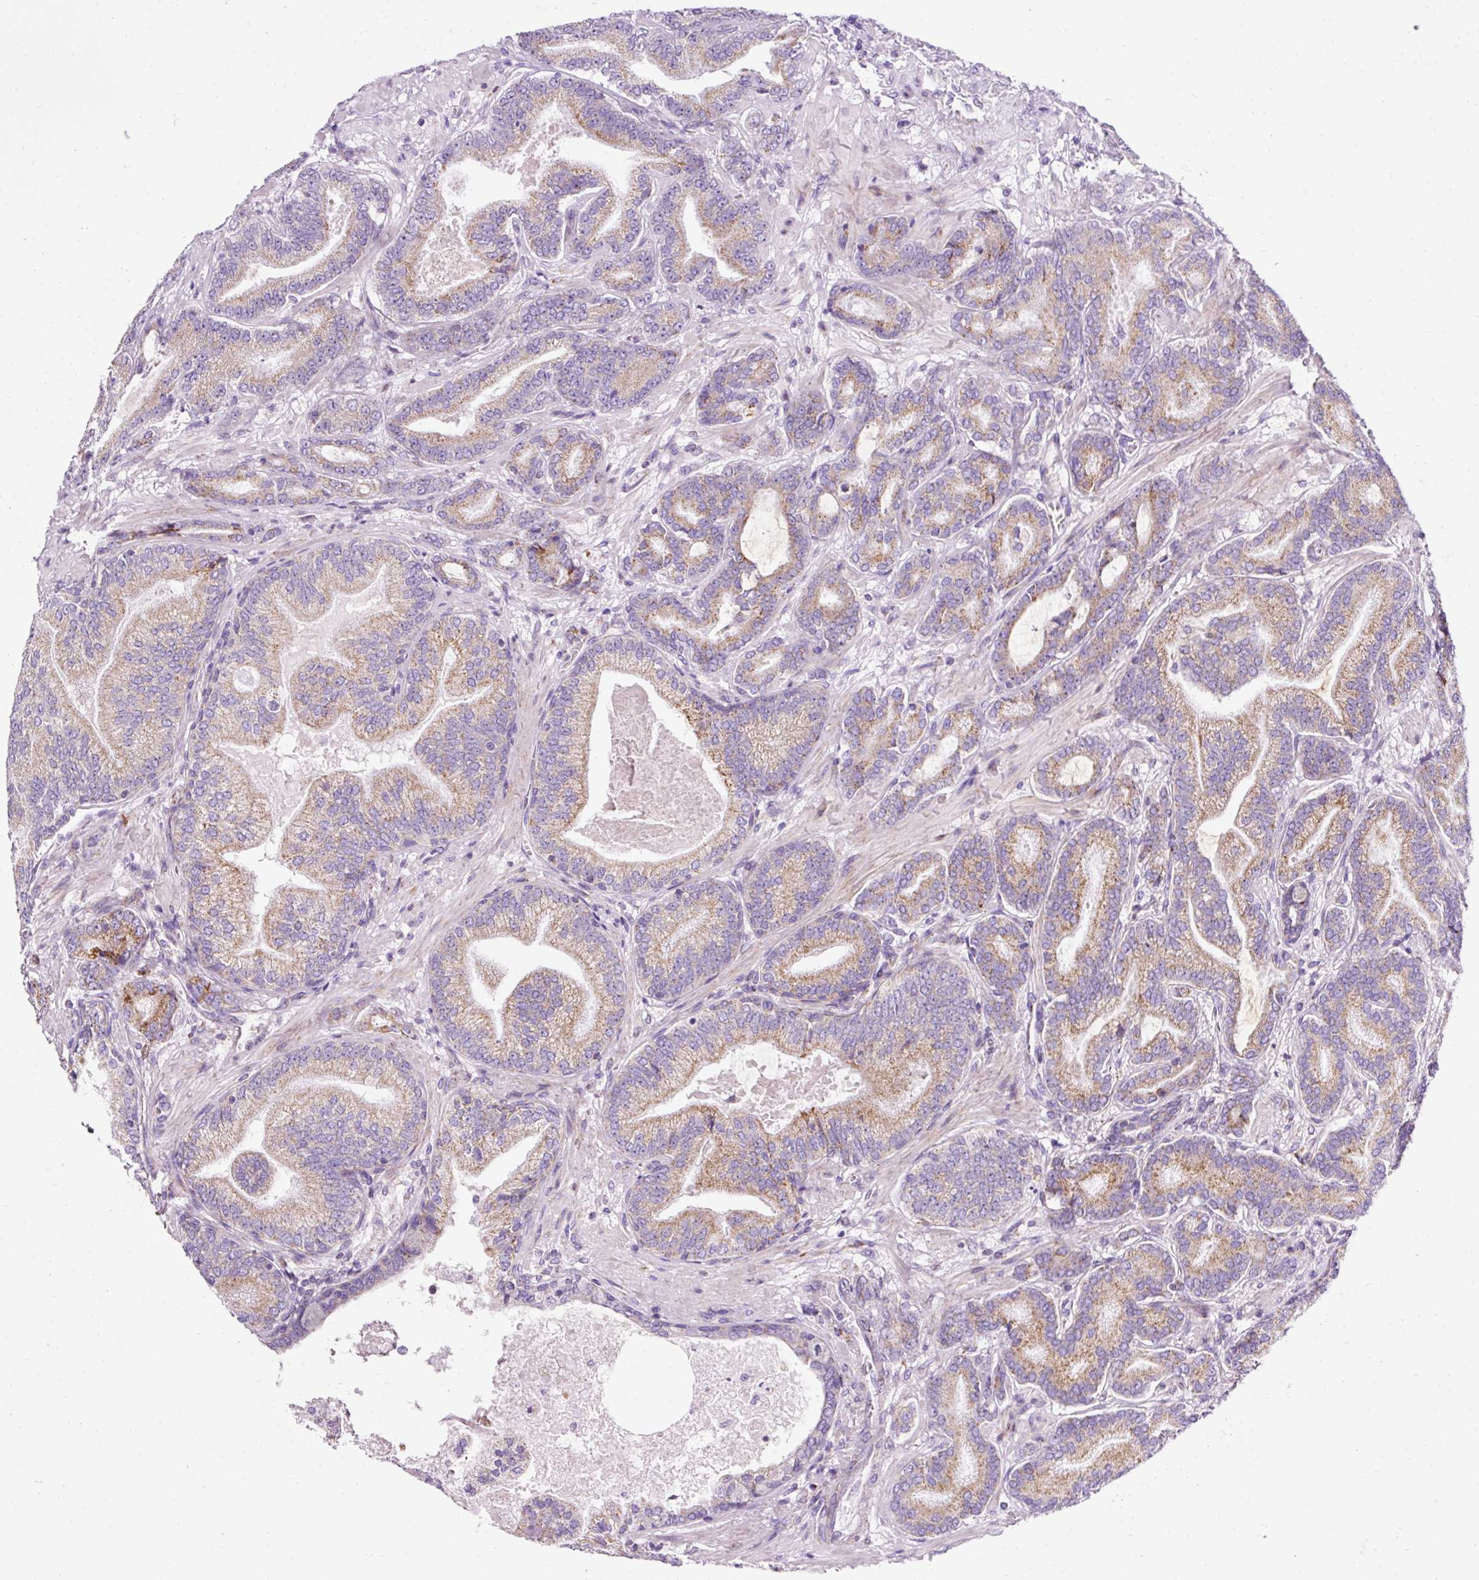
{"staining": {"intensity": "moderate", "quantity": "<25%", "location": "cytoplasmic/membranous"}, "tissue": "prostate cancer", "cell_type": "Tumor cells", "image_type": "cancer", "snomed": [{"axis": "morphology", "description": "Adenocarcinoma, Low grade"}, {"axis": "topography", "description": "Prostate and seminal vesicle, NOS"}], "caption": "DAB (3,3'-diaminobenzidine) immunohistochemical staining of prostate cancer (low-grade adenocarcinoma) reveals moderate cytoplasmic/membranous protein expression in about <25% of tumor cells. Immunohistochemistry stains the protein of interest in brown and the nuclei are stained blue.", "gene": "PLPP2", "patient": {"sex": "male", "age": 61}}